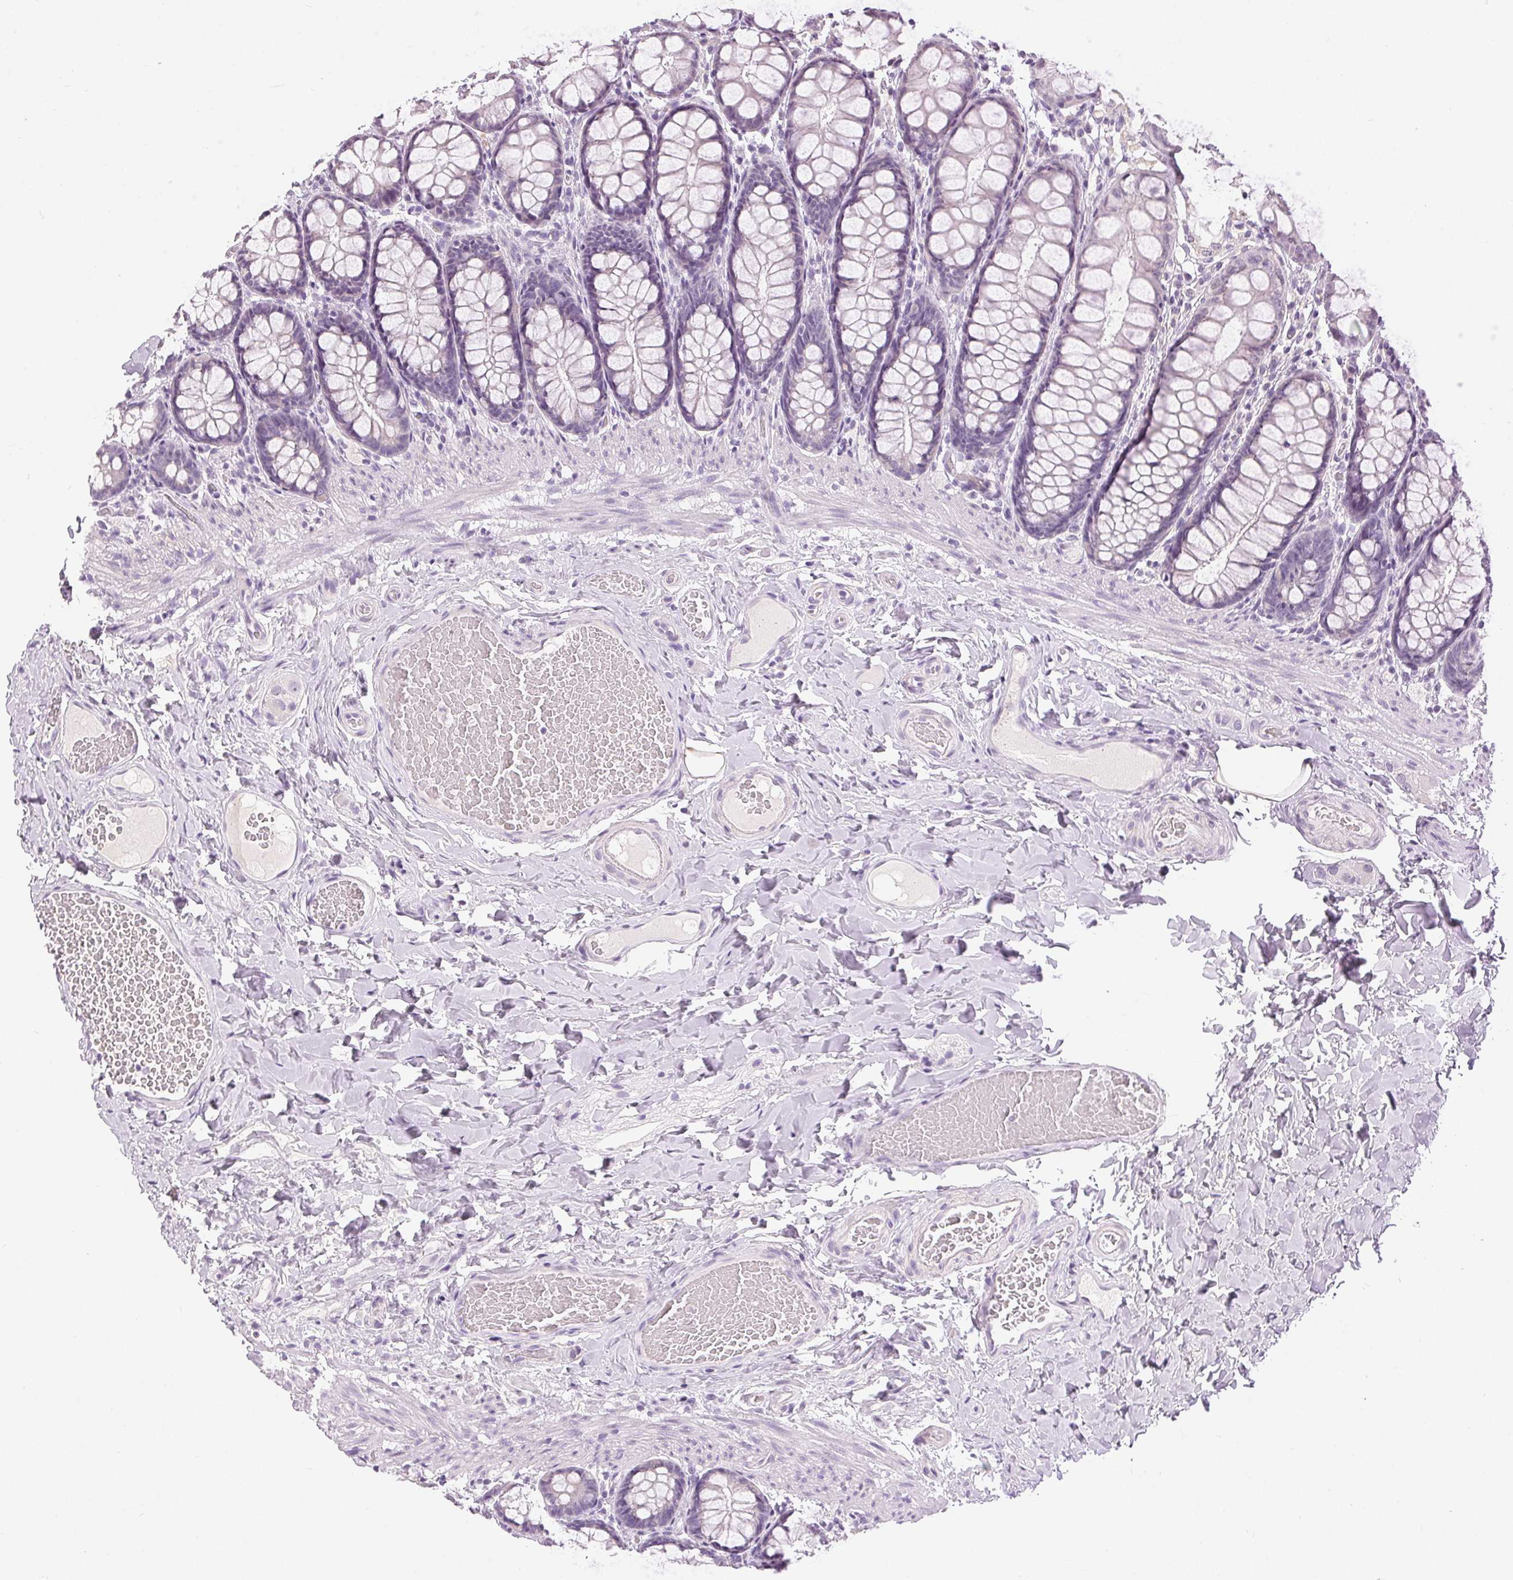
{"staining": {"intensity": "negative", "quantity": "none", "location": "none"}, "tissue": "colon", "cell_type": "Endothelial cells", "image_type": "normal", "snomed": [{"axis": "morphology", "description": "Normal tissue, NOS"}, {"axis": "topography", "description": "Colon"}], "caption": "Micrograph shows no significant protein staining in endothelial cells of unremarkable colon. (DAB immunohistochemistry (IHC) visualized using brightfield microscopy, high magnification).", "gene": "DSG3", "patient": {"sex": "male", "age": 47}}